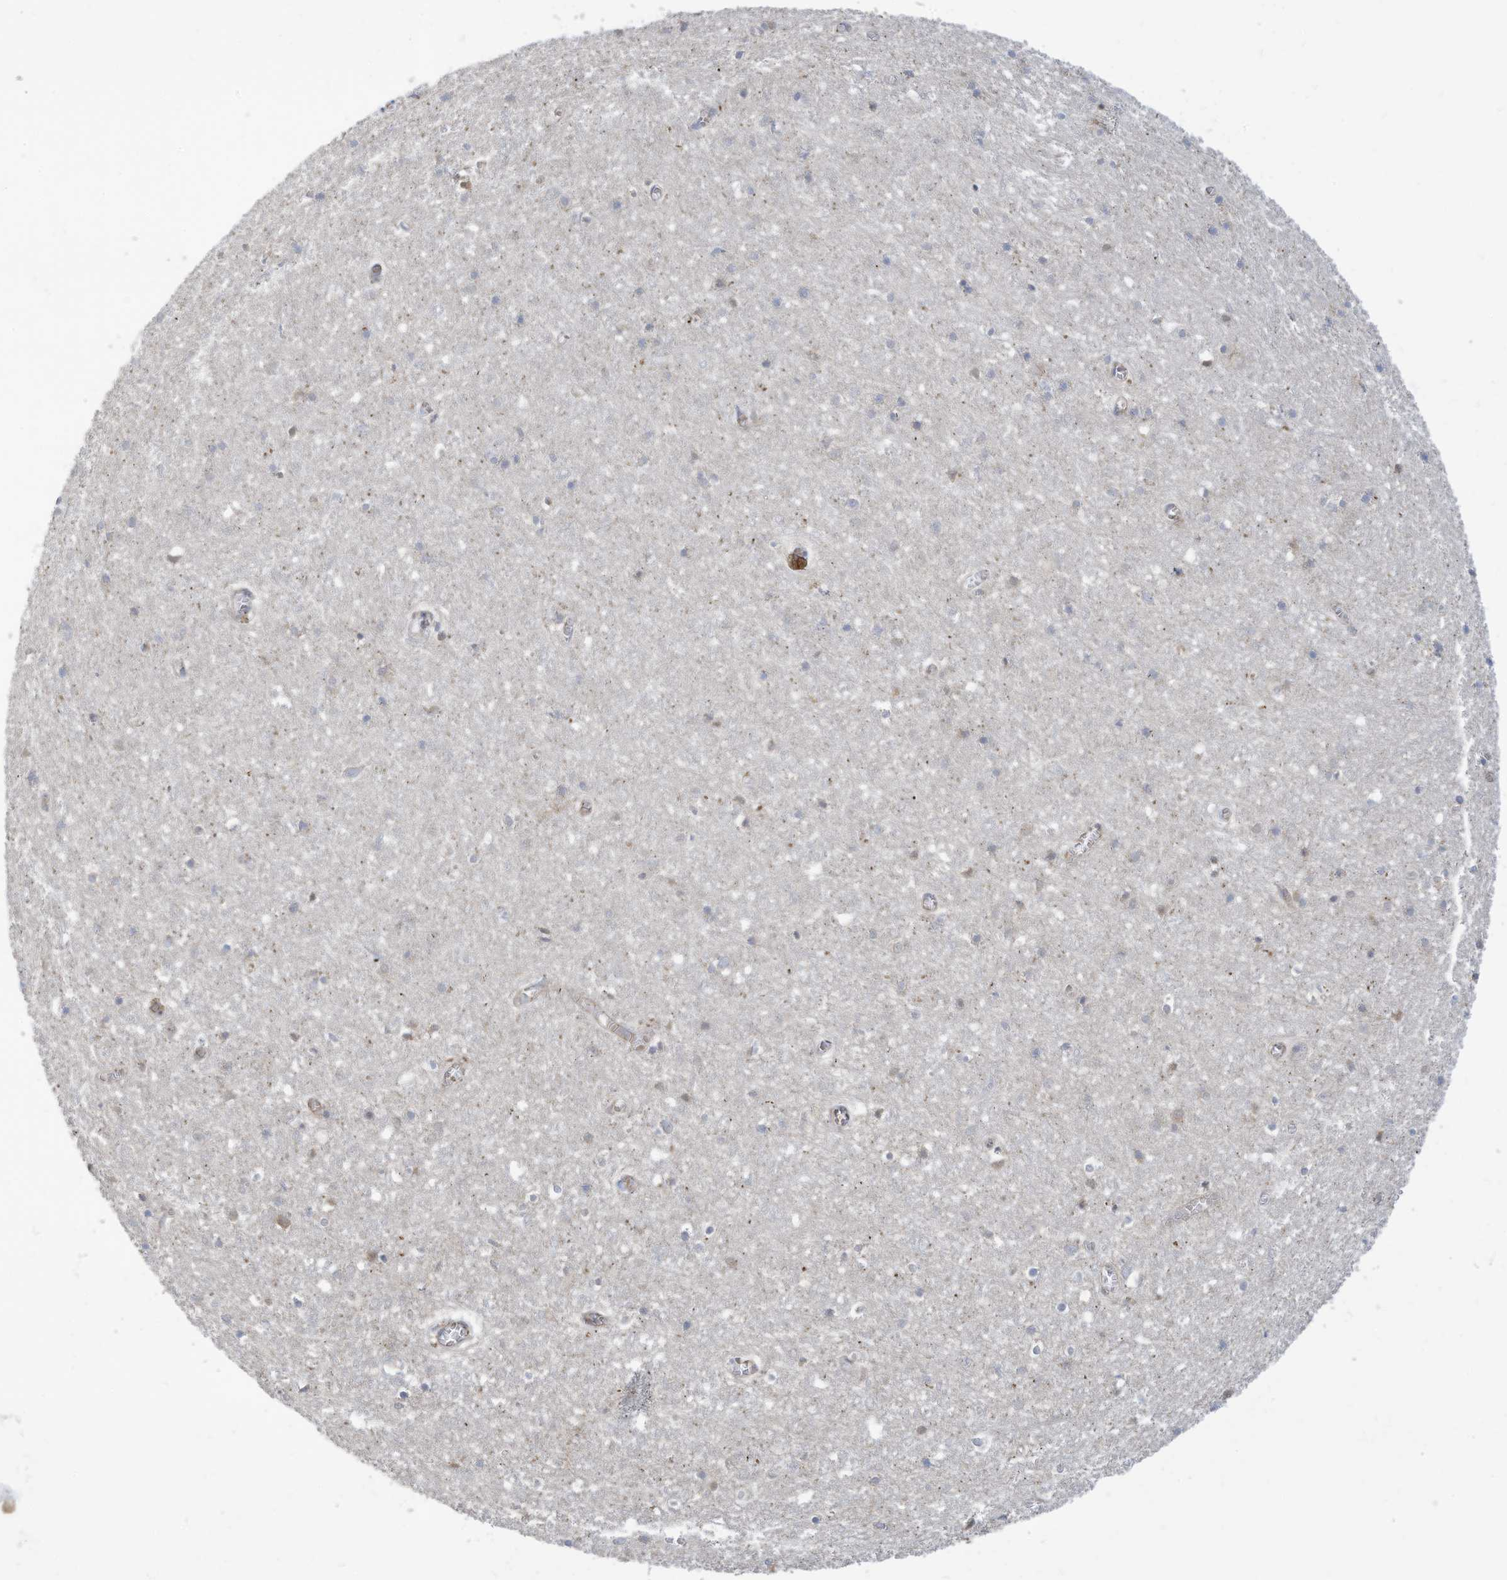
{"staining": {"intensity": "weak", "quantity": ">75%", "location": "cytoplasmic/membranous"}, "tissue": "cerebral cortex", "cell_type": "Endothelial cells", "image_type": "normal", "snomed": [{"axis": "morphology", "description": "Normal tissue, NOS"}, {"axis": "topography", "description": "Cerebral cortex"}], "caption": "Endothelial cells display low levels of weak cytoplasmic/membranous staining in approximately >75% of cells in benign human cerebral cortex.", "gene": "ADAT2", "patient": {"sex": "female", "age": 64}}